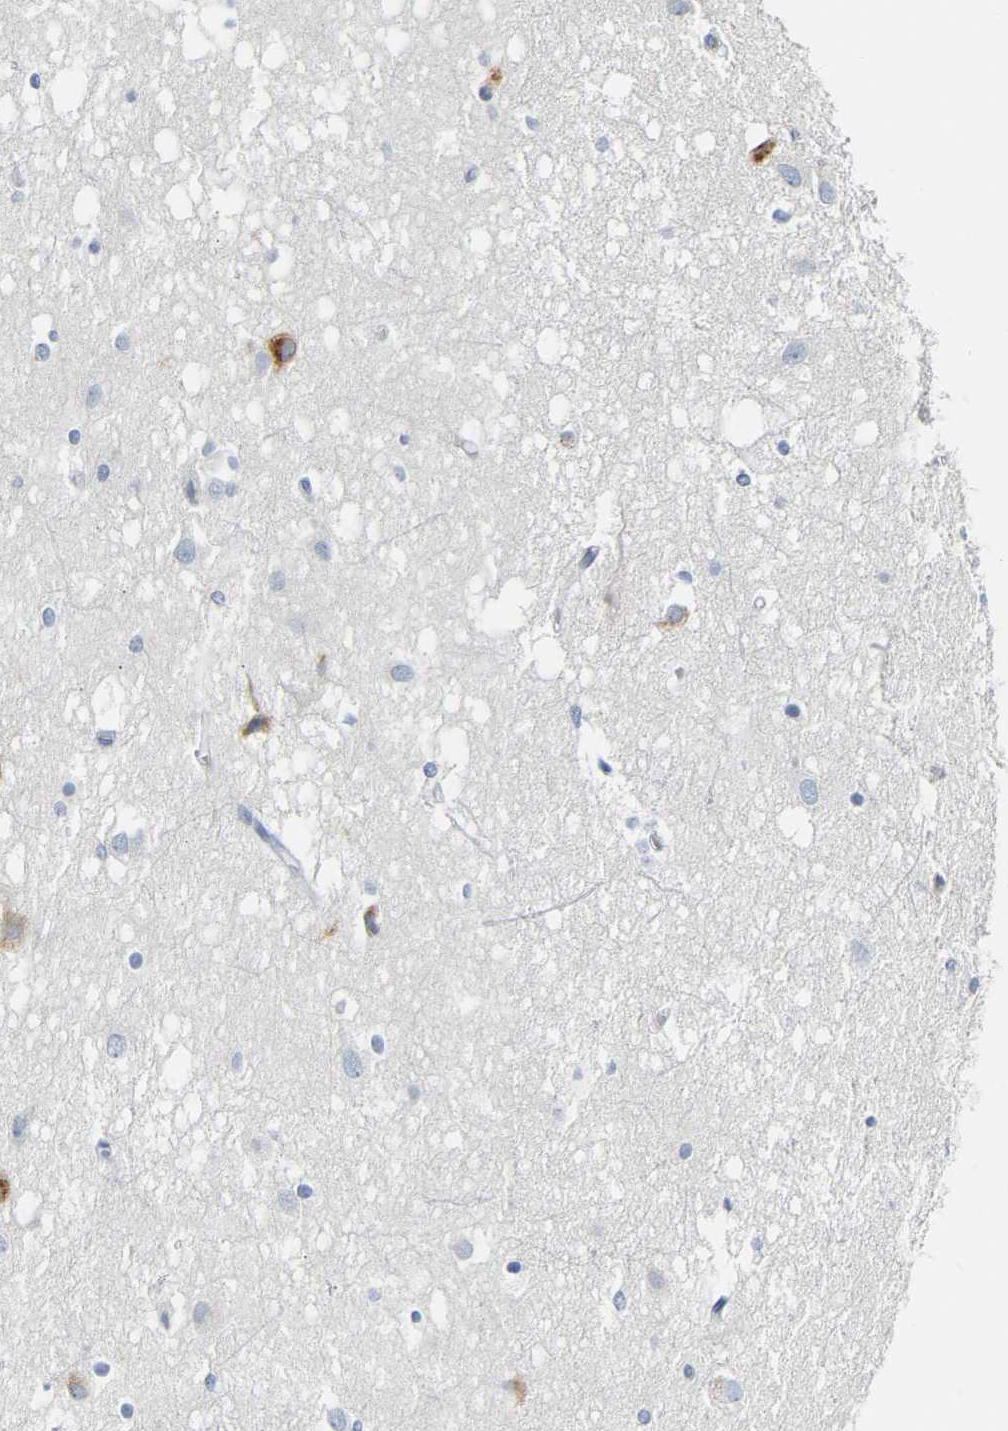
{"staining": {"intensity": "negative", "quantity": "none", "location": "none"}, "tissue": "hippocampus", "cell_type": "Glial cells", "image_type": "normal", "snomed": [{"axis": "morphology", "description": "Normal tissue, NOS"}, {"axis": "topography", "description": "Hippocampus"}], "caption": "Human hippocampus stained for a protein using immunohistochemistry (IHC) demonstrates no expression in glial cells.", "gene": "GNAS", "patient": {"sex": "female", "age": 19}}